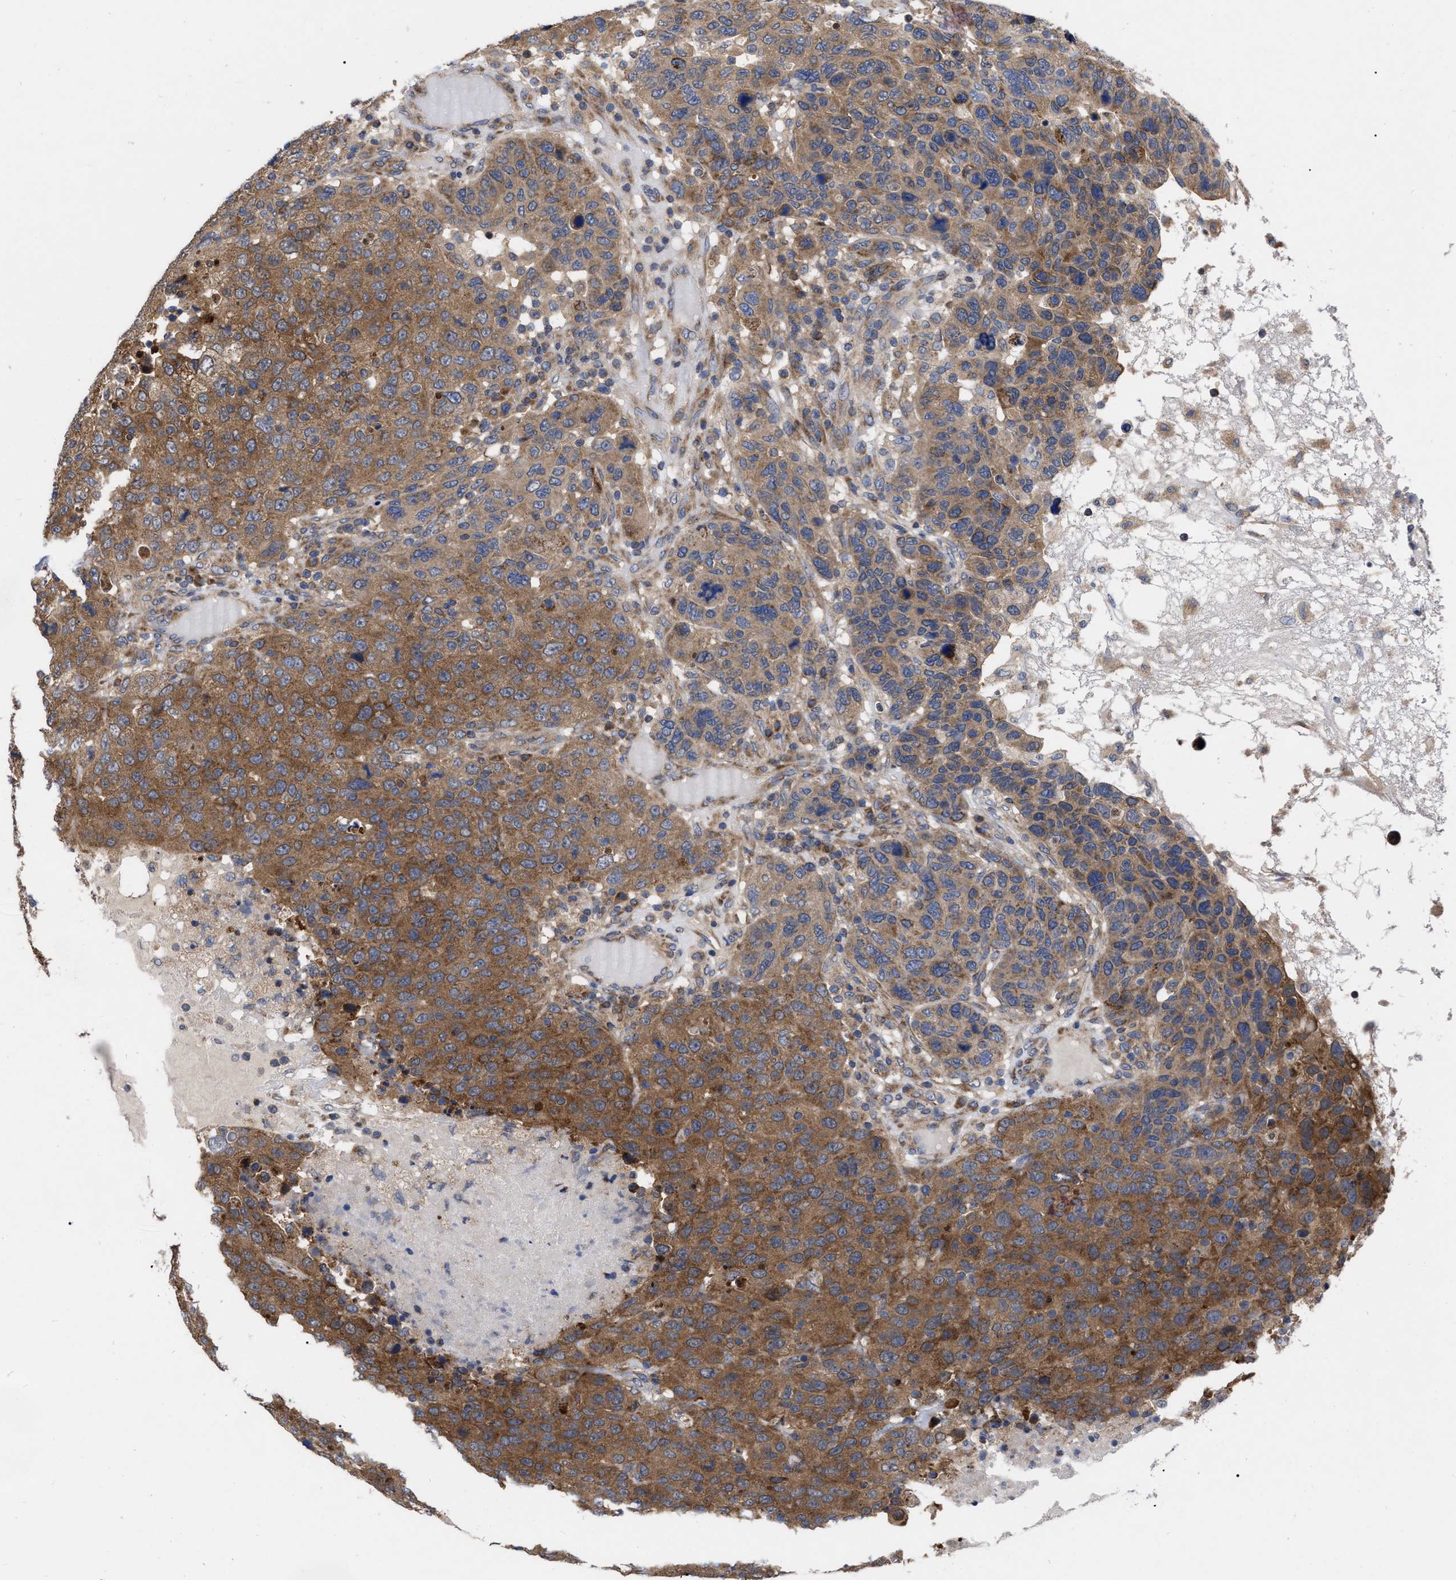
{"staining": {"intensity": "moderate", "quantity": ">75%", "location": "cytoplasmic/membranous"}, "tissue": "breast cancer", "cell_type": "Tumor cells", "image_type": "cancer", "snomed": [{"axis": "morphology", "description": "Duct carcinoma"}, {"axis": "topography", "description": "Breast"}], "caption": "A histopathology image of human intraductal carcinoma (breast) stained for a protein demonstrates moderate cytoplasmic/membranous brown staining in tumor cells.", "gene": "CDKN2C", "patient": {"sex": "female", "age": 37}}